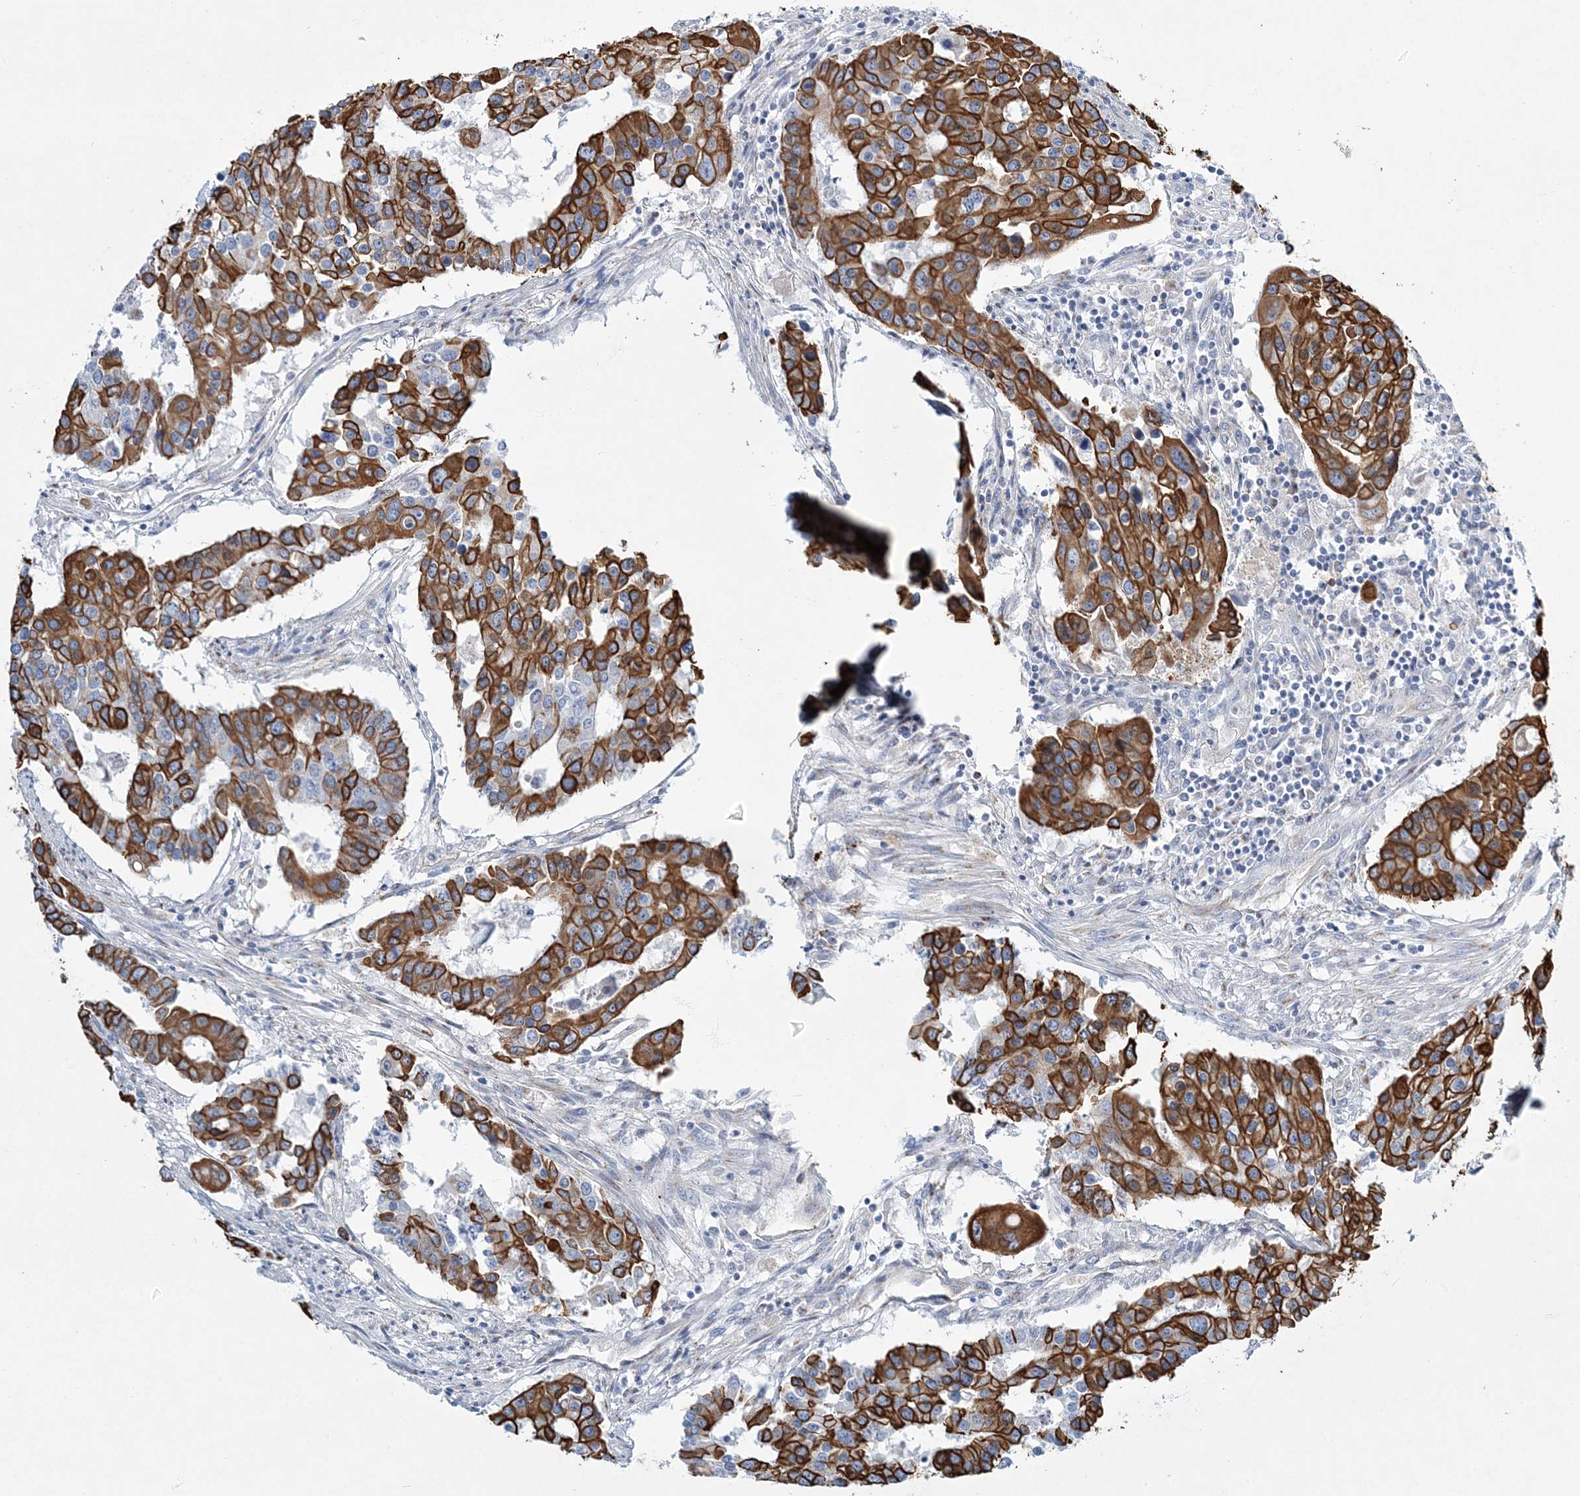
{"staining": {"intensity": "strong", "quantity": "25%-75%", "location": "cytoplasmic/membranous"}, "tissue": "colorectal cancer", "cell_type": "Tumor cells", "image_type": "cancer", "snomed": [{"axis": "morphology", "description": "Adenocarcinoma, NOS"}, {"axis": "topography", "description": "Colon"}], "caption": "Immunohistochemistry (DAB (3,3'-diaminobenzidine)) staining of human adenocarcinoma (colorectal) displays strong cytoplasmic/membranous protein staining in about 25%-75% of tumor cells.", "gene": "ADGRL1", "patient": {"sex": "male", "age": 77}}